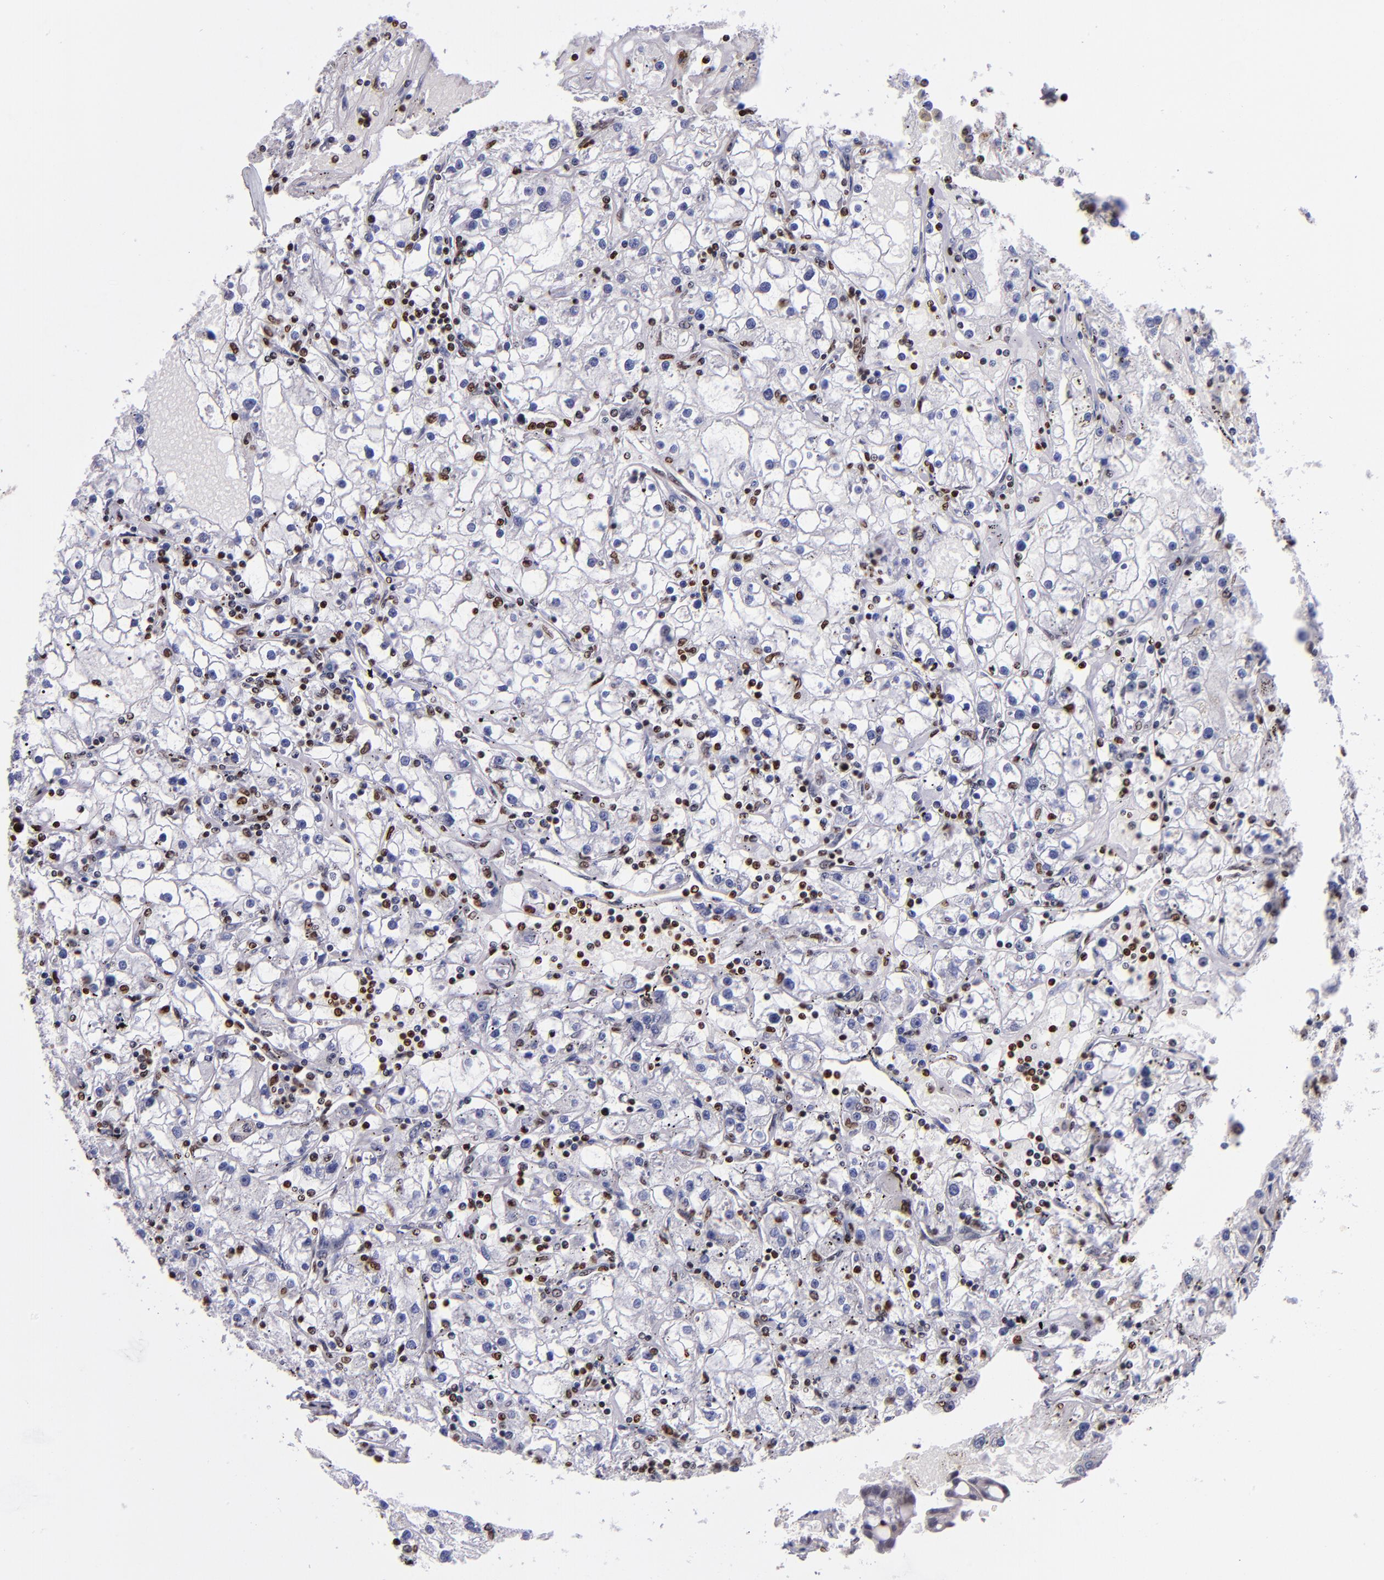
{"staining": {"intensity": "moderate", "quantity": "<25%", "location": "nuclear"}, "tissue": "renal cancer", "cell_type": "Tumor cells", "image_type": "cancer", "snomed": [{"axis": "morphology", "description": "Adenocarcinoma, NOS"}, {"axis": "topography", "description": "Kidney"}], "caption": "Adenocarcinoma (renal) stained with IHC shows moderate nuclear expression in about <25% of tumor cells.", "gene": "CDKL5", "patient": {"sex": "male", "age": 56}}